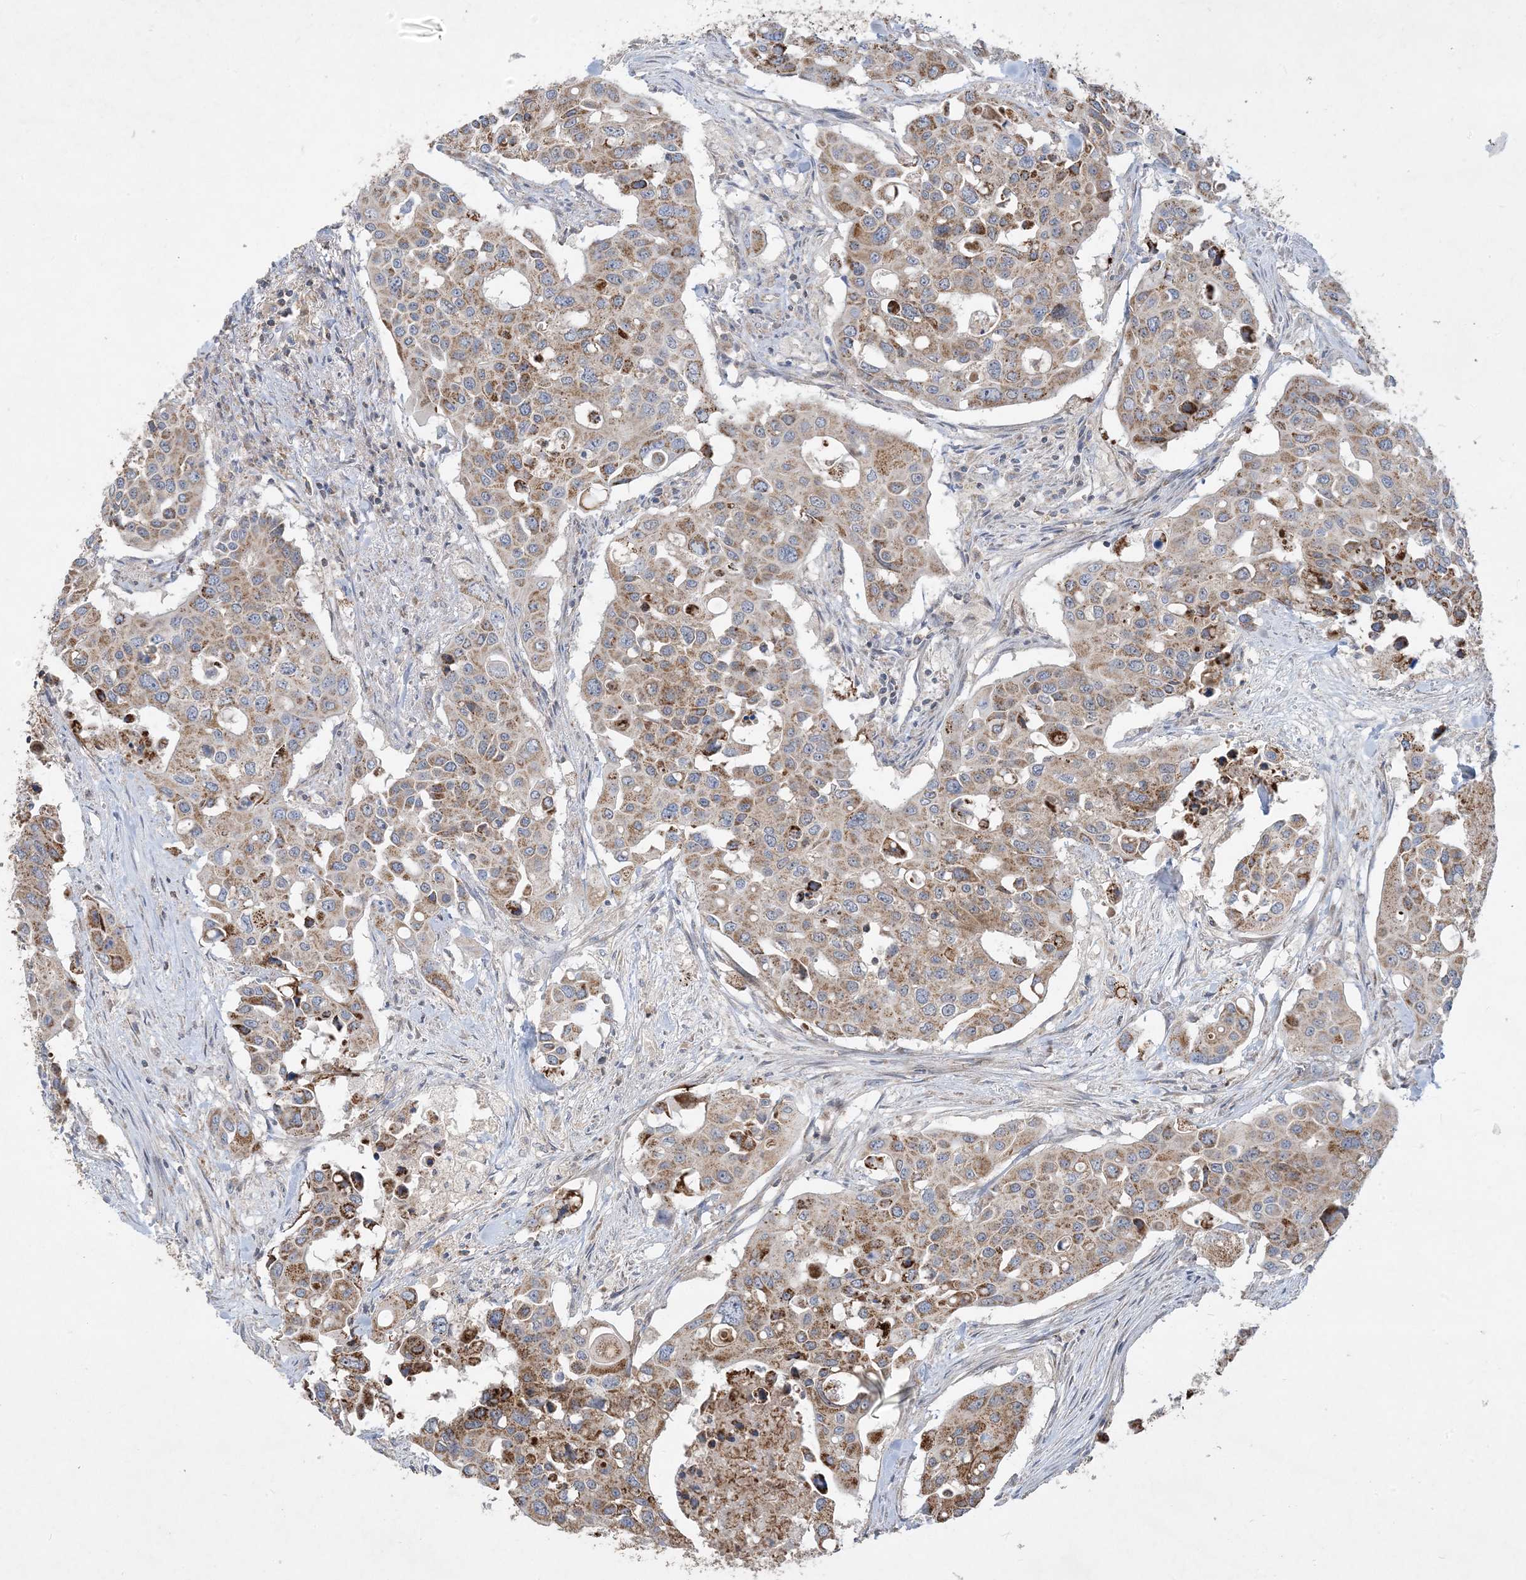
{"staining": {"intensity": "moderate", "quantity": ">75%", "location": "cytoplasmic/membranous"}, "tissue": "colorectal cancer", "cell_type": "Tumor cells", "image_type": "cancer", "snomed": [{"axis": "morphology", "description": "Adenocarcinoma, NOS"}, {"axis": "topography", "description": "Colon"}], "caption": "Moderate cytoplasmic/membranous positivity for a protein is seen in about >75% of tumor cells of colorectal cancer using immunohistochemistry.", "gene": "ECHDC1", "patient": {"sex": "male", "age": 77}}